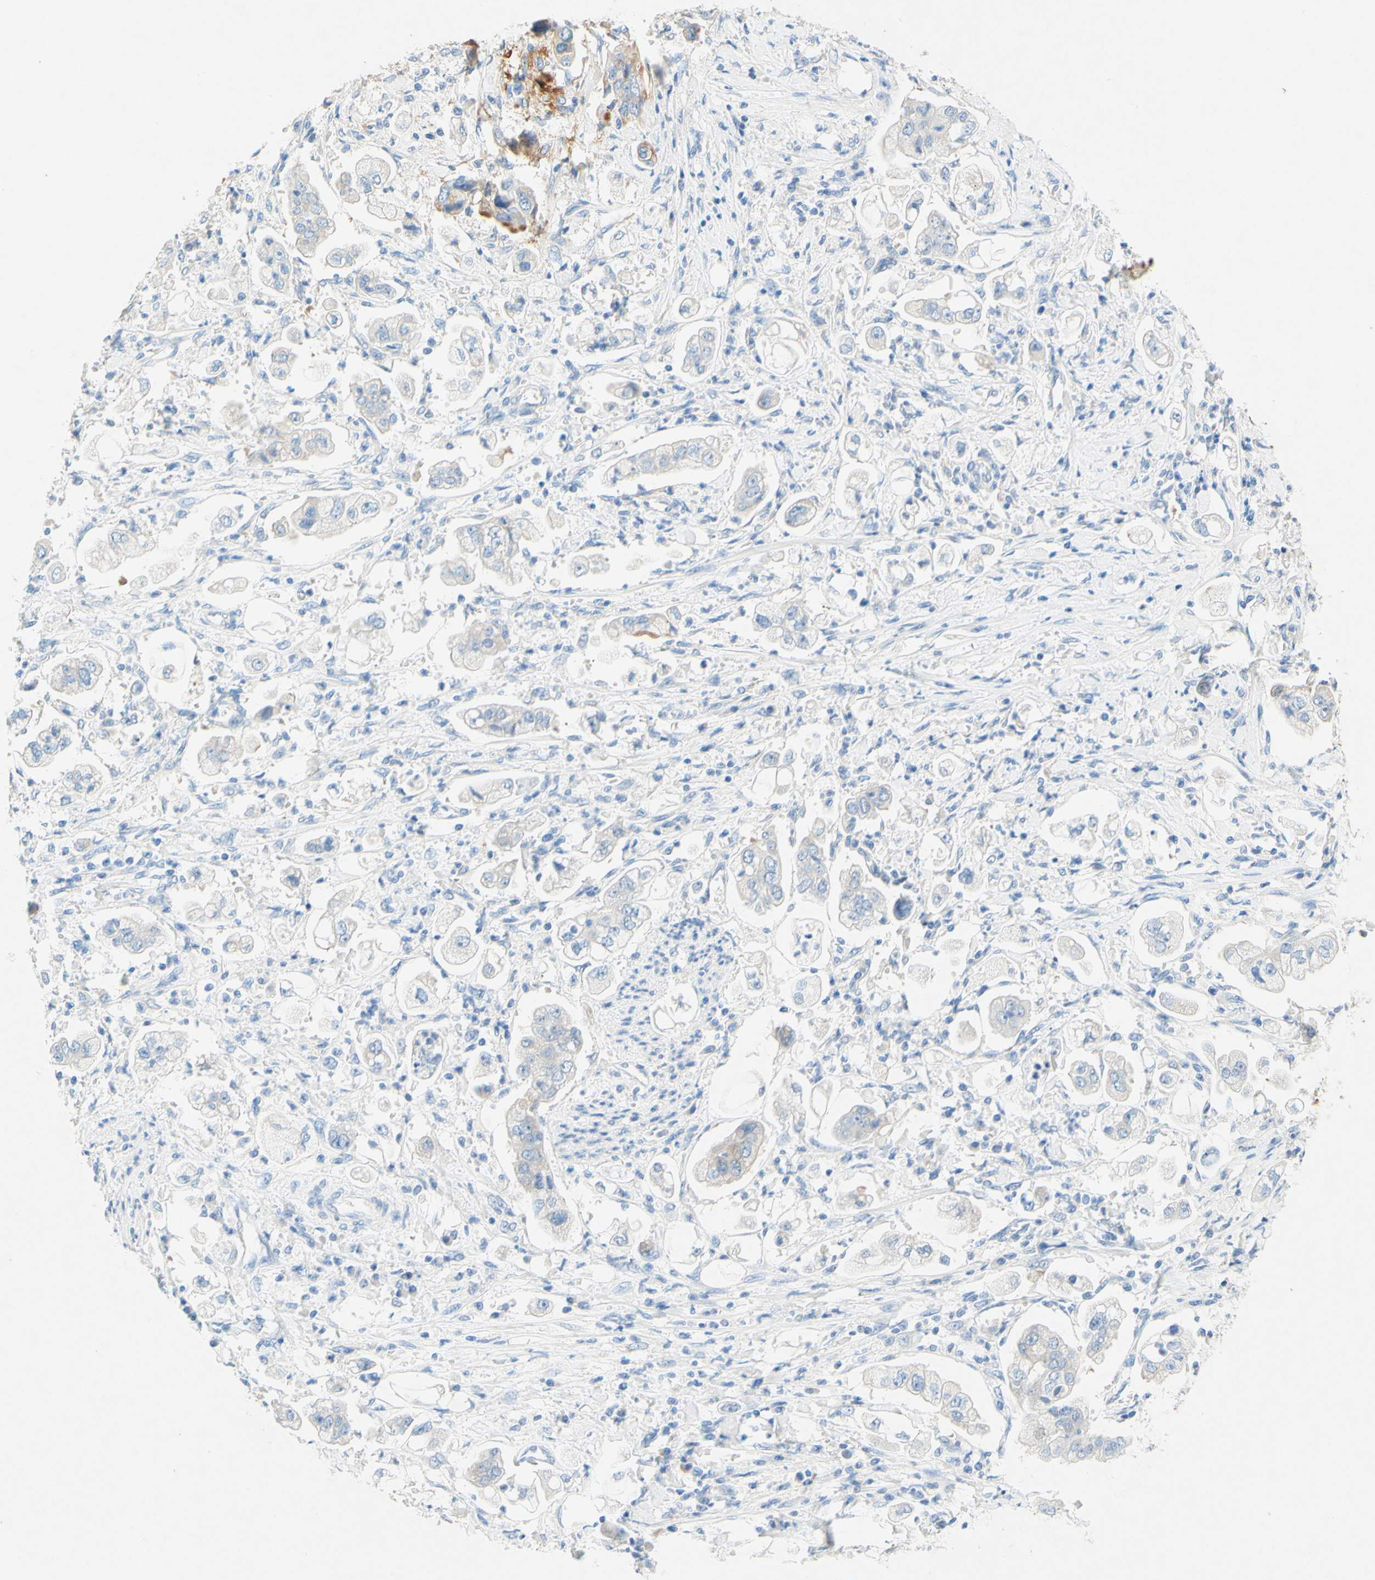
{"staining": {"intensity": "negative", "quantity": "none", "location": "none"}, "tissue": "stomach cancer", "cell_type": "Tumor cells", "image_type": "cancer", "snomed": [{"axis": "morphology", "description": "Adenocarcinoma, NOS"}, {"axis": "topography", "description": "Stomach"}], "caption": "Immunohistochemistry (IHC) of adenocarcinoma (stomach) shows no expression in tumor cells. Brightfield microscopy of IHC stained with DAB (brown) and hematoxylin (blue), captured at high magnification.", "gene": "SLC46A1", "patient": {"sex": "male", "age": 62}}